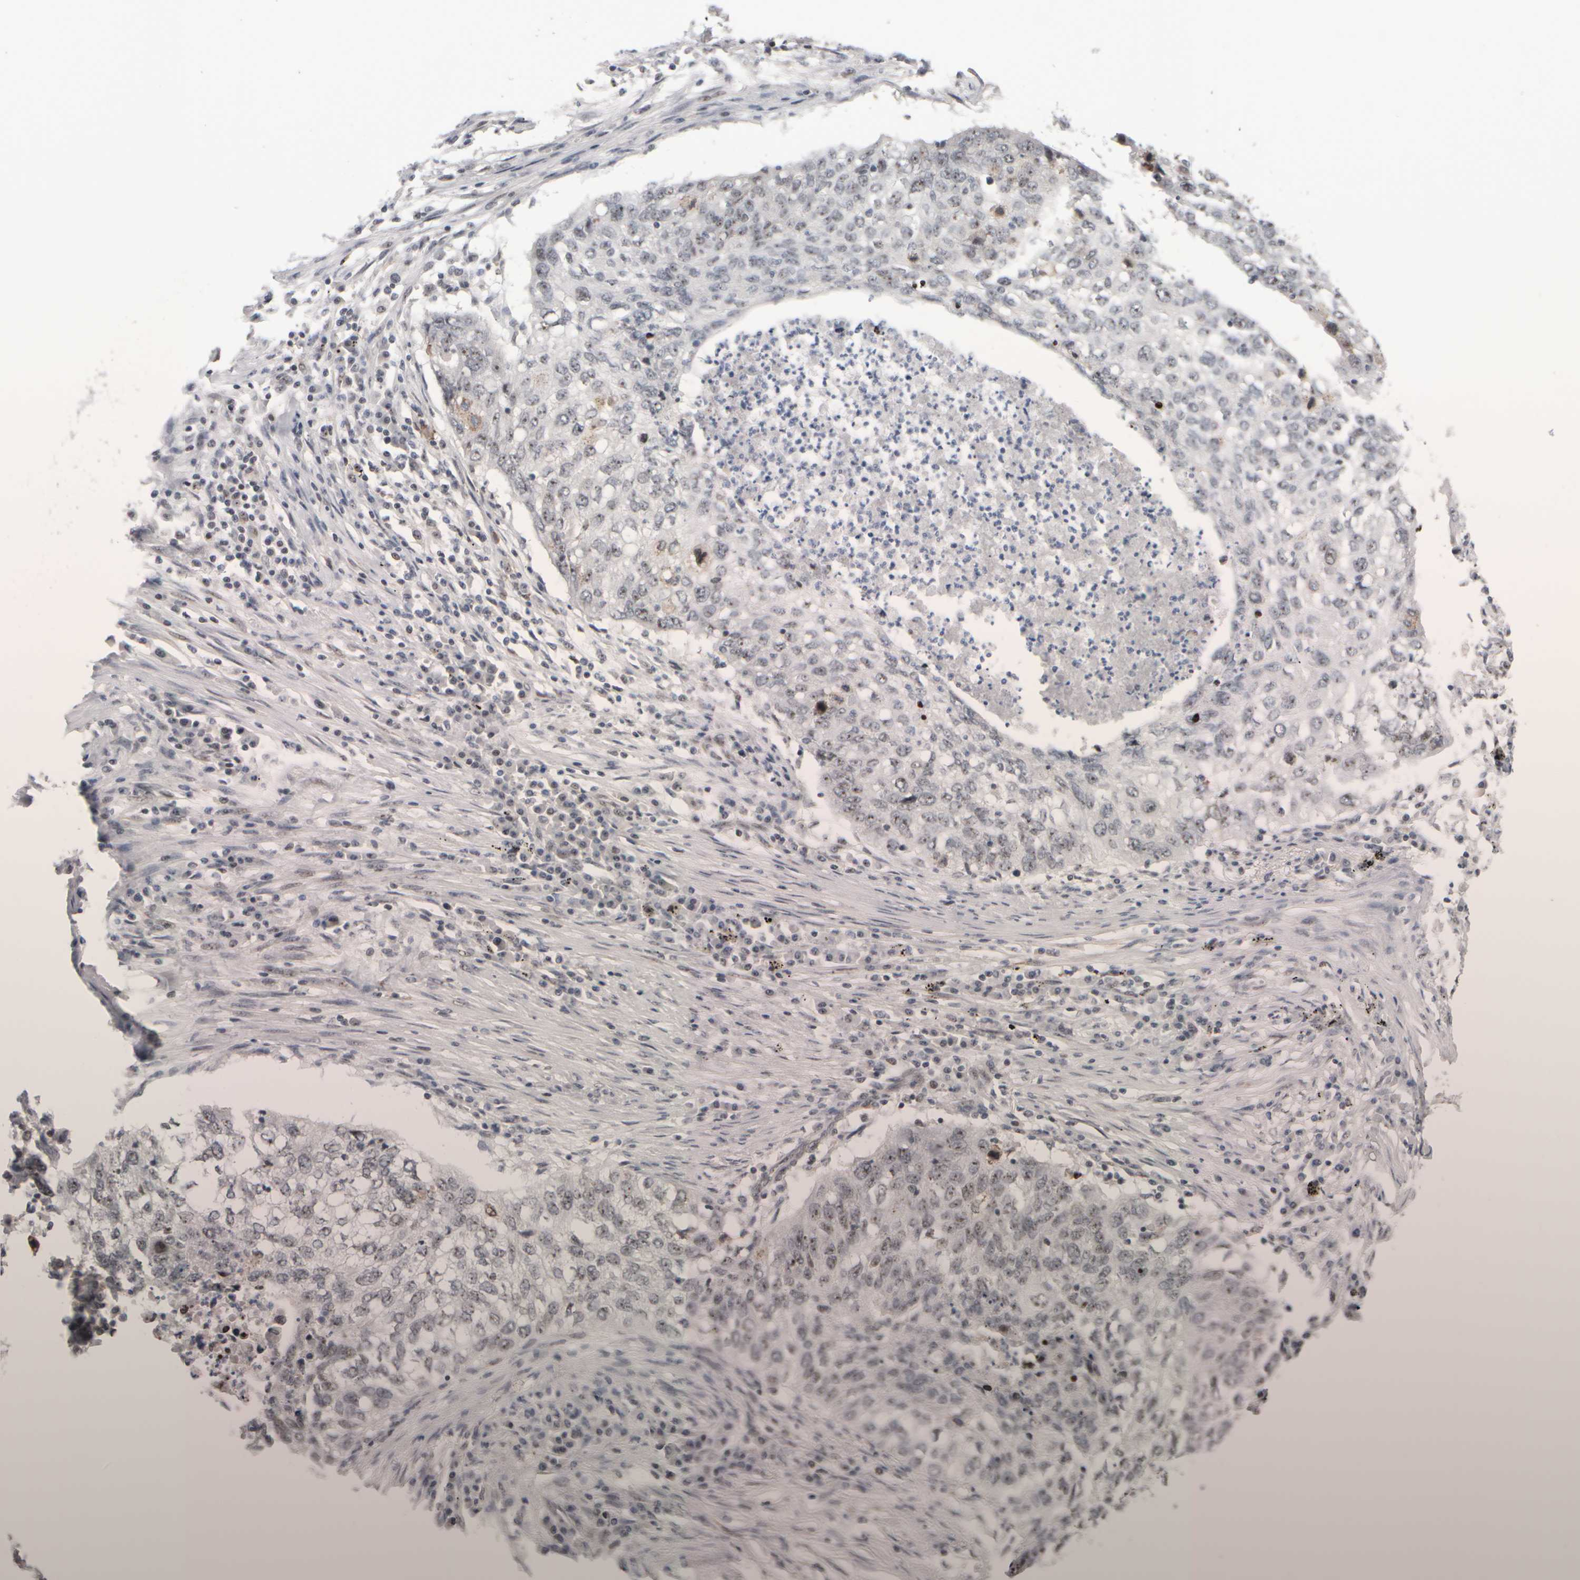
{"staining": {"intensity": "weak", "quantity": "<25%", "location": "nuclear"}, "tissue": "lung cancer", "cell_type": "Tumor cells", "image_type": "cancer", "snomed": [{"axis": "morphology", "description": "Squamous cell carcinoma, NOS"}, {"axis": "topography", "description": "Lung"}], "caption": "This is an immunohistochemistry (IHC) image of human lung squamous cell carcinoma. There is no staining in tumor cells.", "gene": "SURF6", "patient": {"sex": "female", "age": 63}}